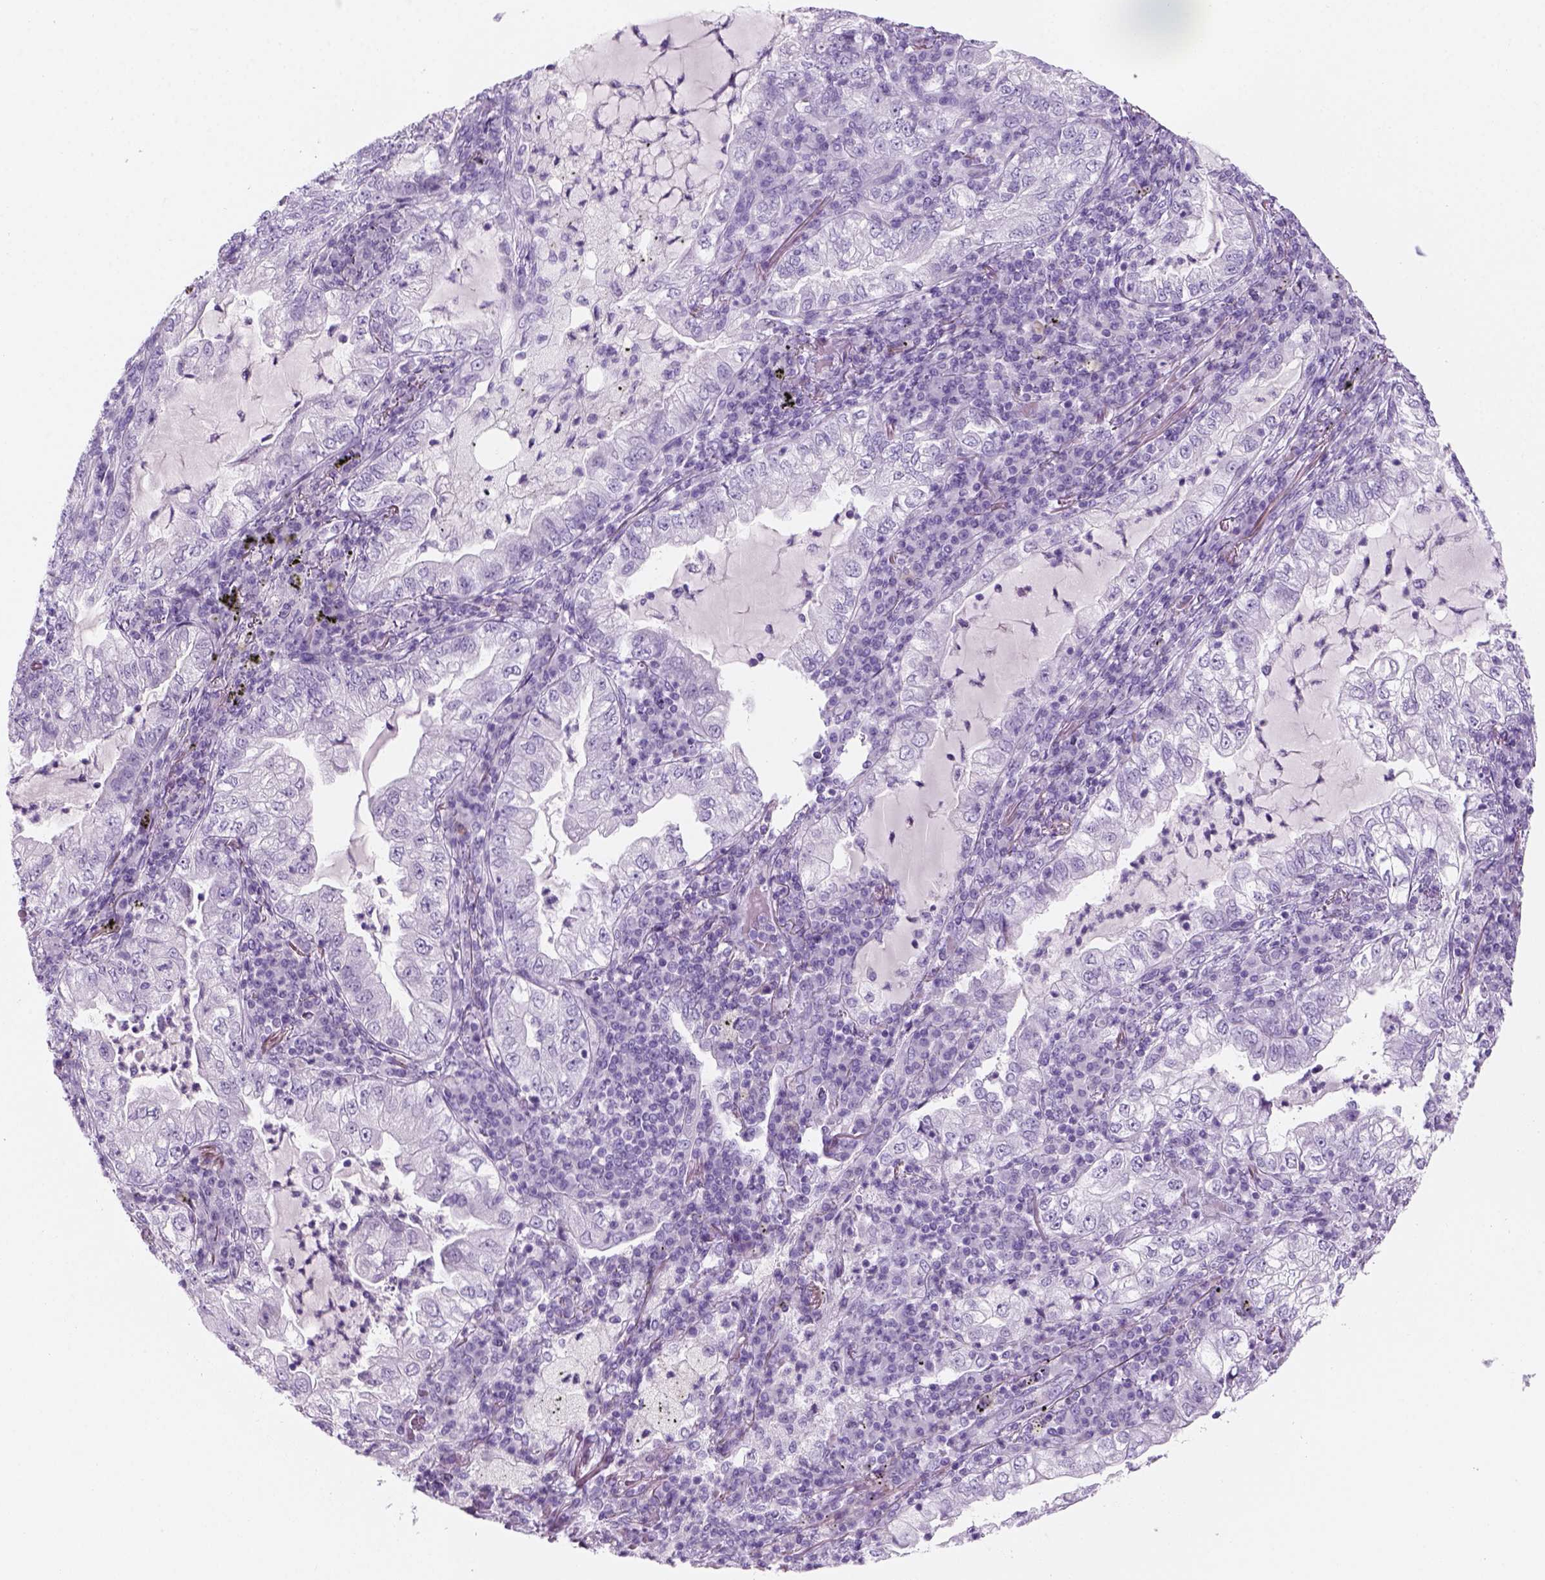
{"staining": {"intensity": "negative", "quantity": "none", "location": "none"}, "tissue": "lung cancer", "cell_type": "Tumor cells", "image_type": "cancer", "snomed": [{"axis": "morphology", "description": "Adenocarcinoma, NOS"}, {"axis": "topography", "description": "Lung"}], "caption": "This is a histopathology image of immunohistochemistry staining of adenocarcinoma (lung), which shows no expression in tumor cells. The staining was performed using DAB to visualize the protein expression in brown, while the nuclei were stained in blue with hematoxylin (Magnification: 20x).", "gene": "KRTAP11-1", "patient": {"sex": "female", "age": 73}}